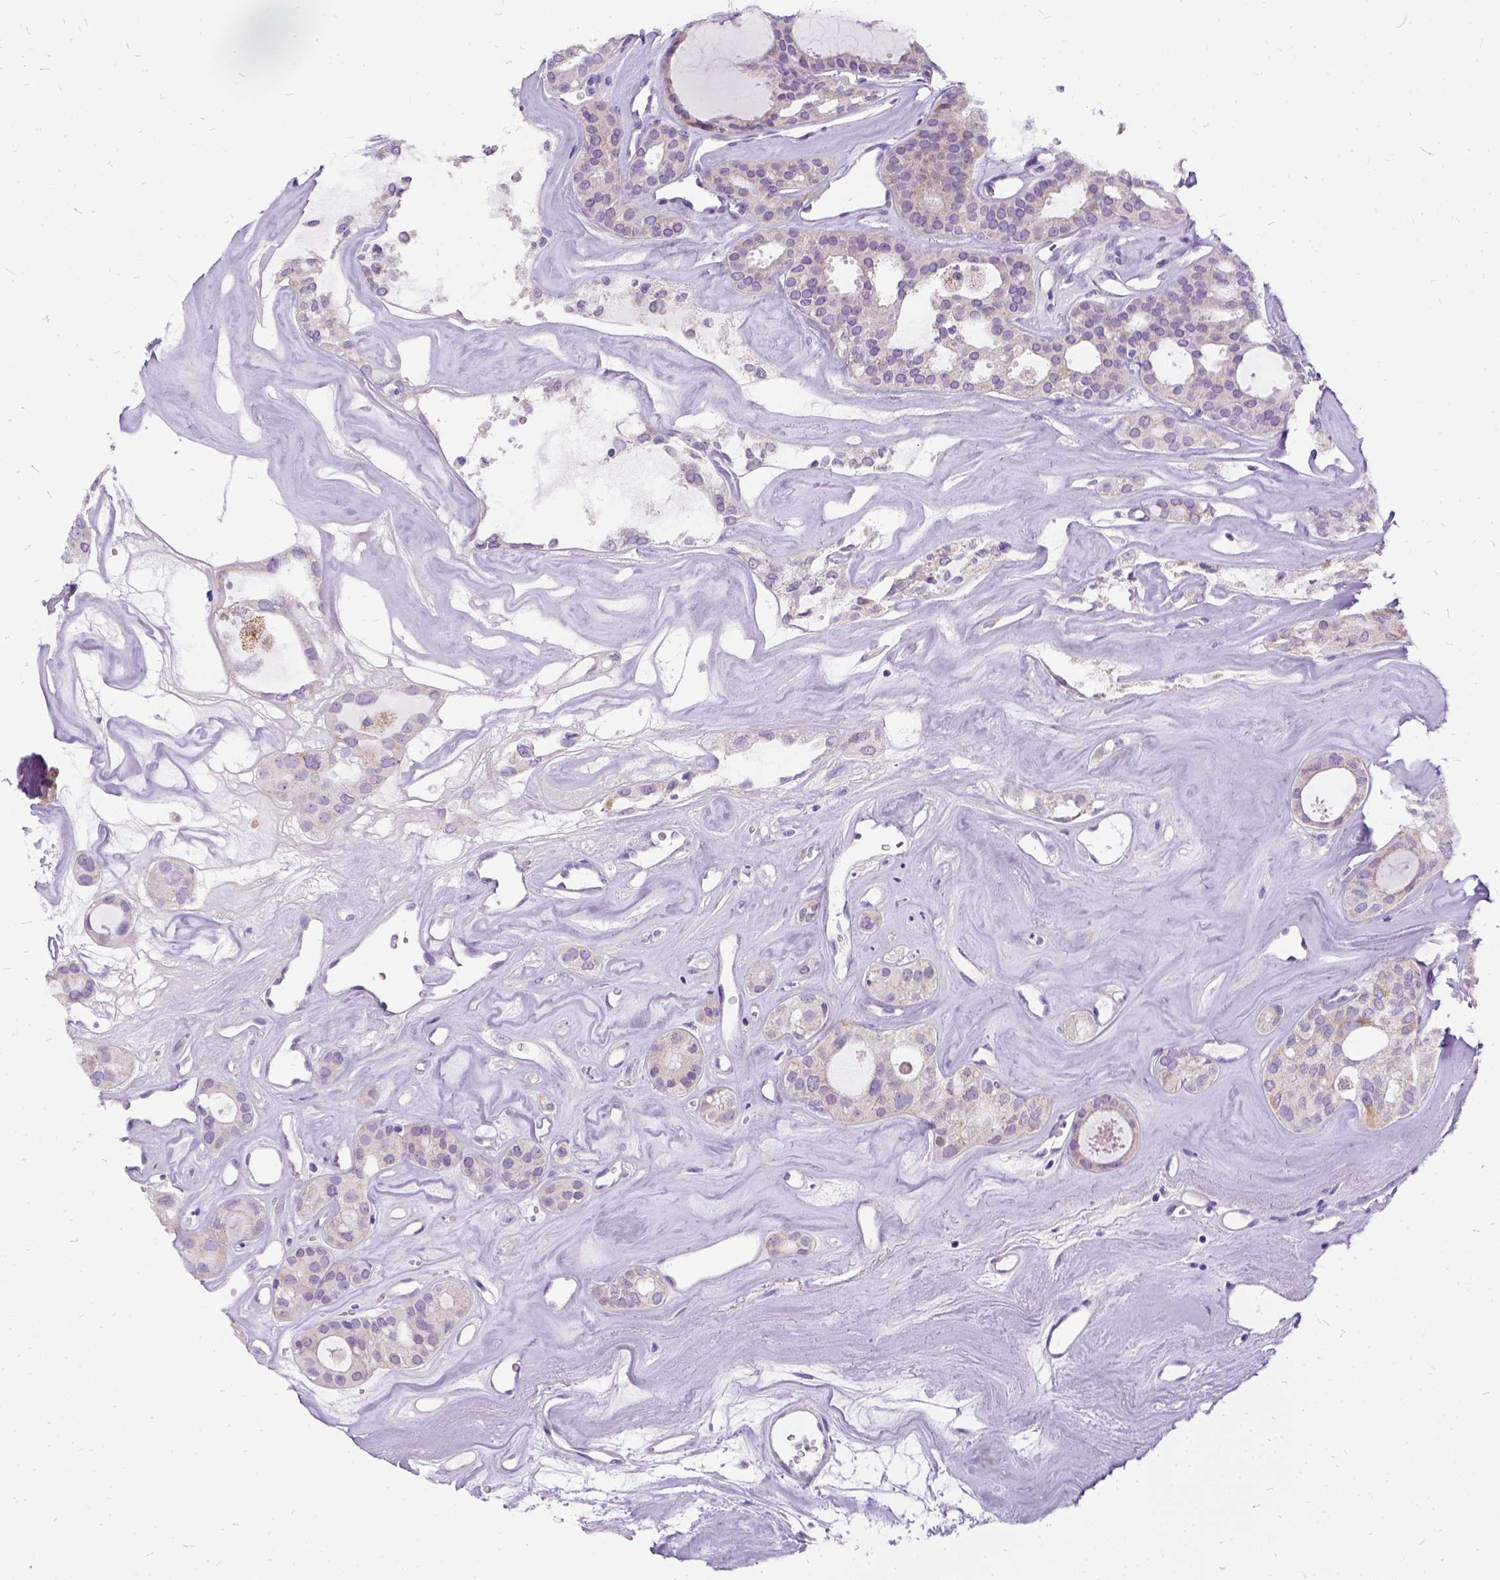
{"staining": {"intensity": "negative", "quantity": "none", "location": "none"}, "tissue": "thyroid cancer", "cell_type": "Tumor cells", "image_type": "cancer", "snomed": [{"axis": "morphology", "description": "Follicular adenoma carcinoma, NOS"}, {"axis": "topography", "description": "Thyroid gland"}], "caption": "Tumor cells show no significant expression in thyroid cancer (follicular adenoma carcinoma). (DAB immunohistochemistry (IHC) visualized using brightfield microscopy, high magnification).", "gene": "FDX1", "patient": {"sex": "male", "age": 75}}